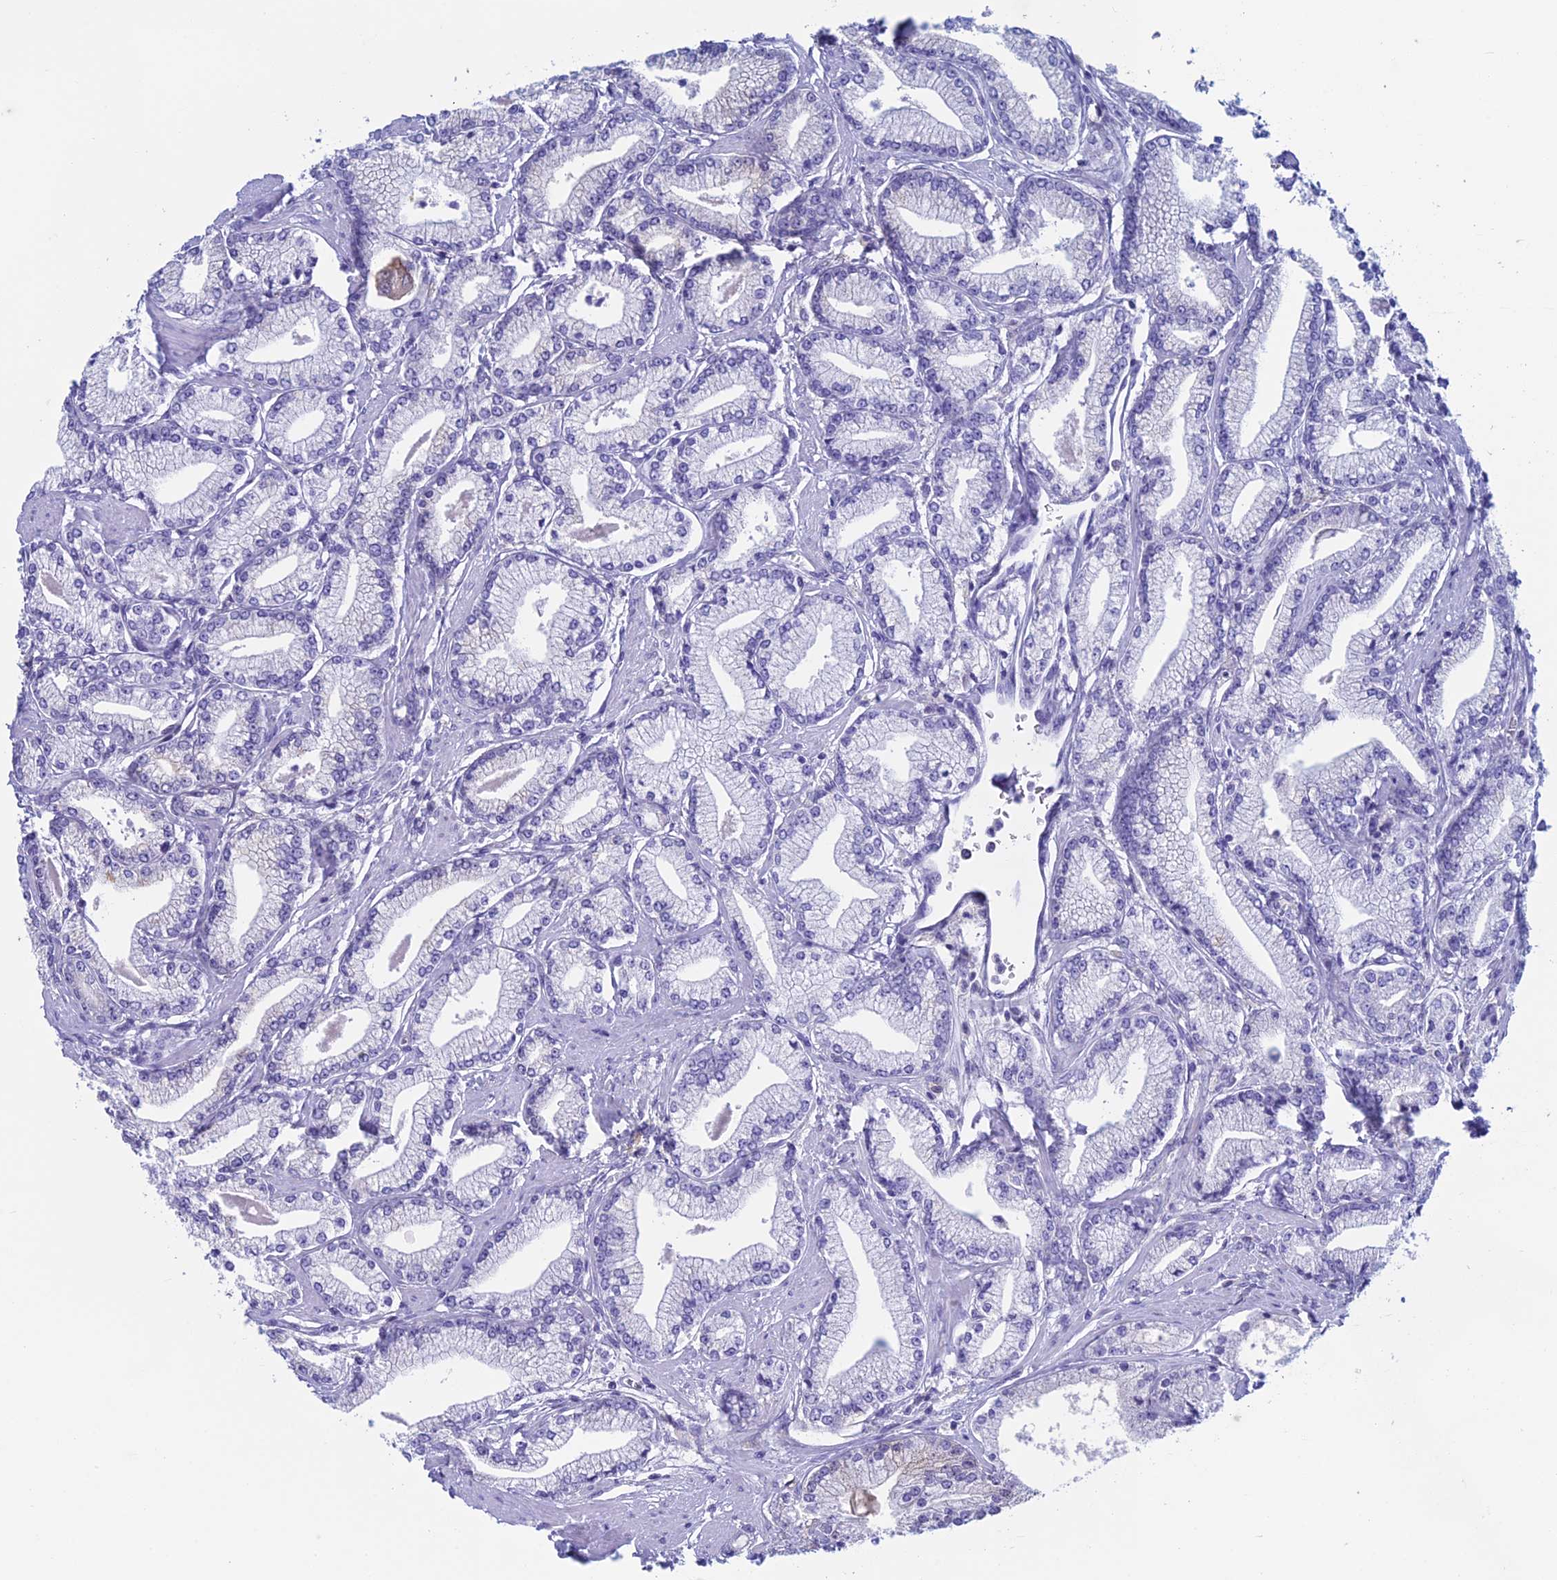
{"staining": {"intensity": "negative", "quantity": "none", "location": "none"}, "tissue": "prostate cancer", "cell_type": "Tumor cells", "image_type": "cancer", "snomed": [{"axis": "morphology", "description": "Adenocarcinoma, High grade"}, {"axis": "topography", "description": "Prostate"}], "caption": "Immunohistochemistry (IHC) of human prostate cancer (high-grade adenocarcinoma) exhibits no staining in tumor cells.", "gene": "KCNK17", "patient": {"sex": "male", "age": 67}}